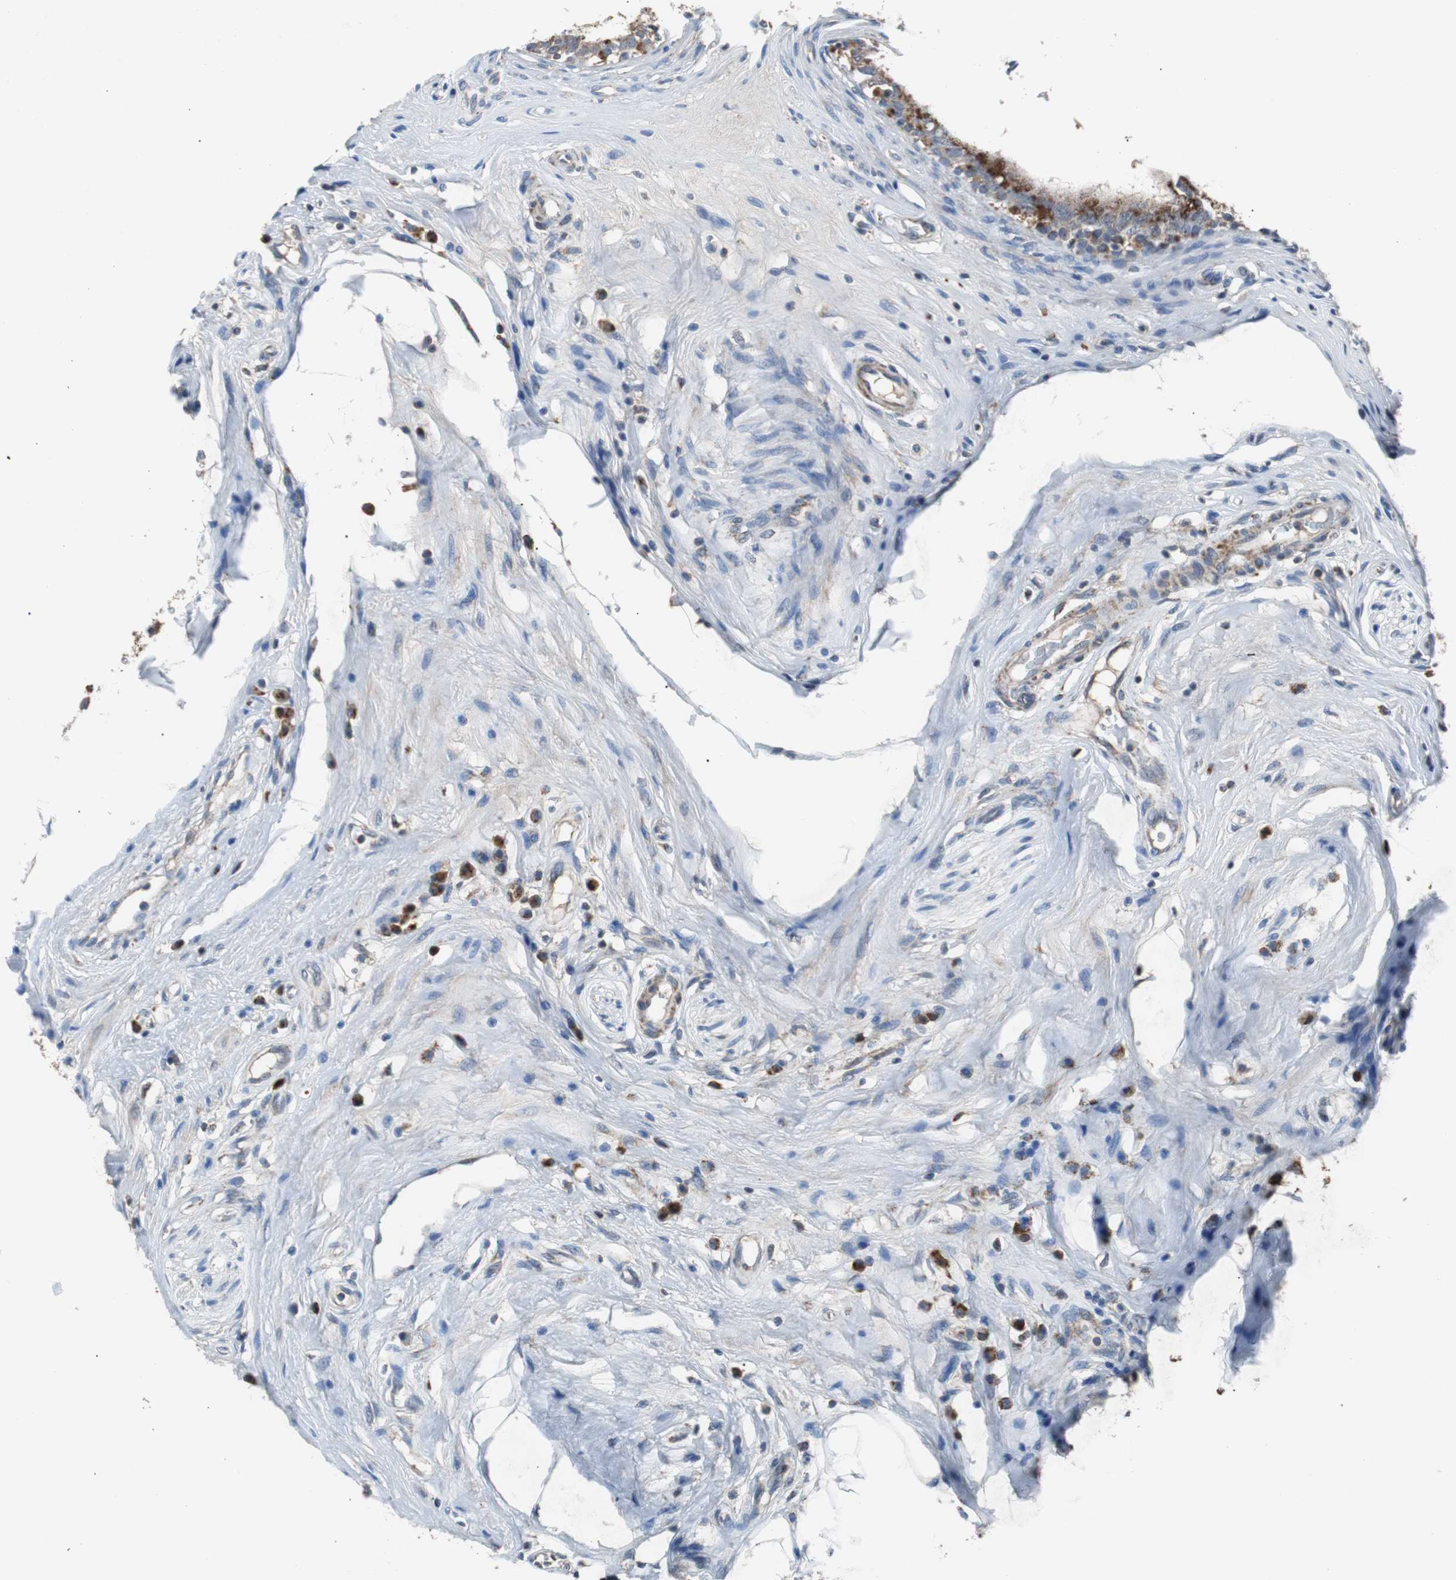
{"staining": {"intensity": "strong", "quantity": ">75%", "location": "cytoplasmic/membranous"}, "tissue": "epididymis", "cell_type": "Glandular cells", "image_type": "normal", "snomed": [{"axis": "morphology", "description": "Normal tissue, NOS"}, {"axis": "morphology", "description": "Inflammation, NOS"}, {"axis": "topography", "description": "Epididymis"}], "caption": "Protein expression analysis of unremarkable epididymis exhibits strong cytoplasmic/membranous staining in approximately >75% of glandular cells.", "gene": "PITRM1", "patient": {"sex": "male", "age": 84}}